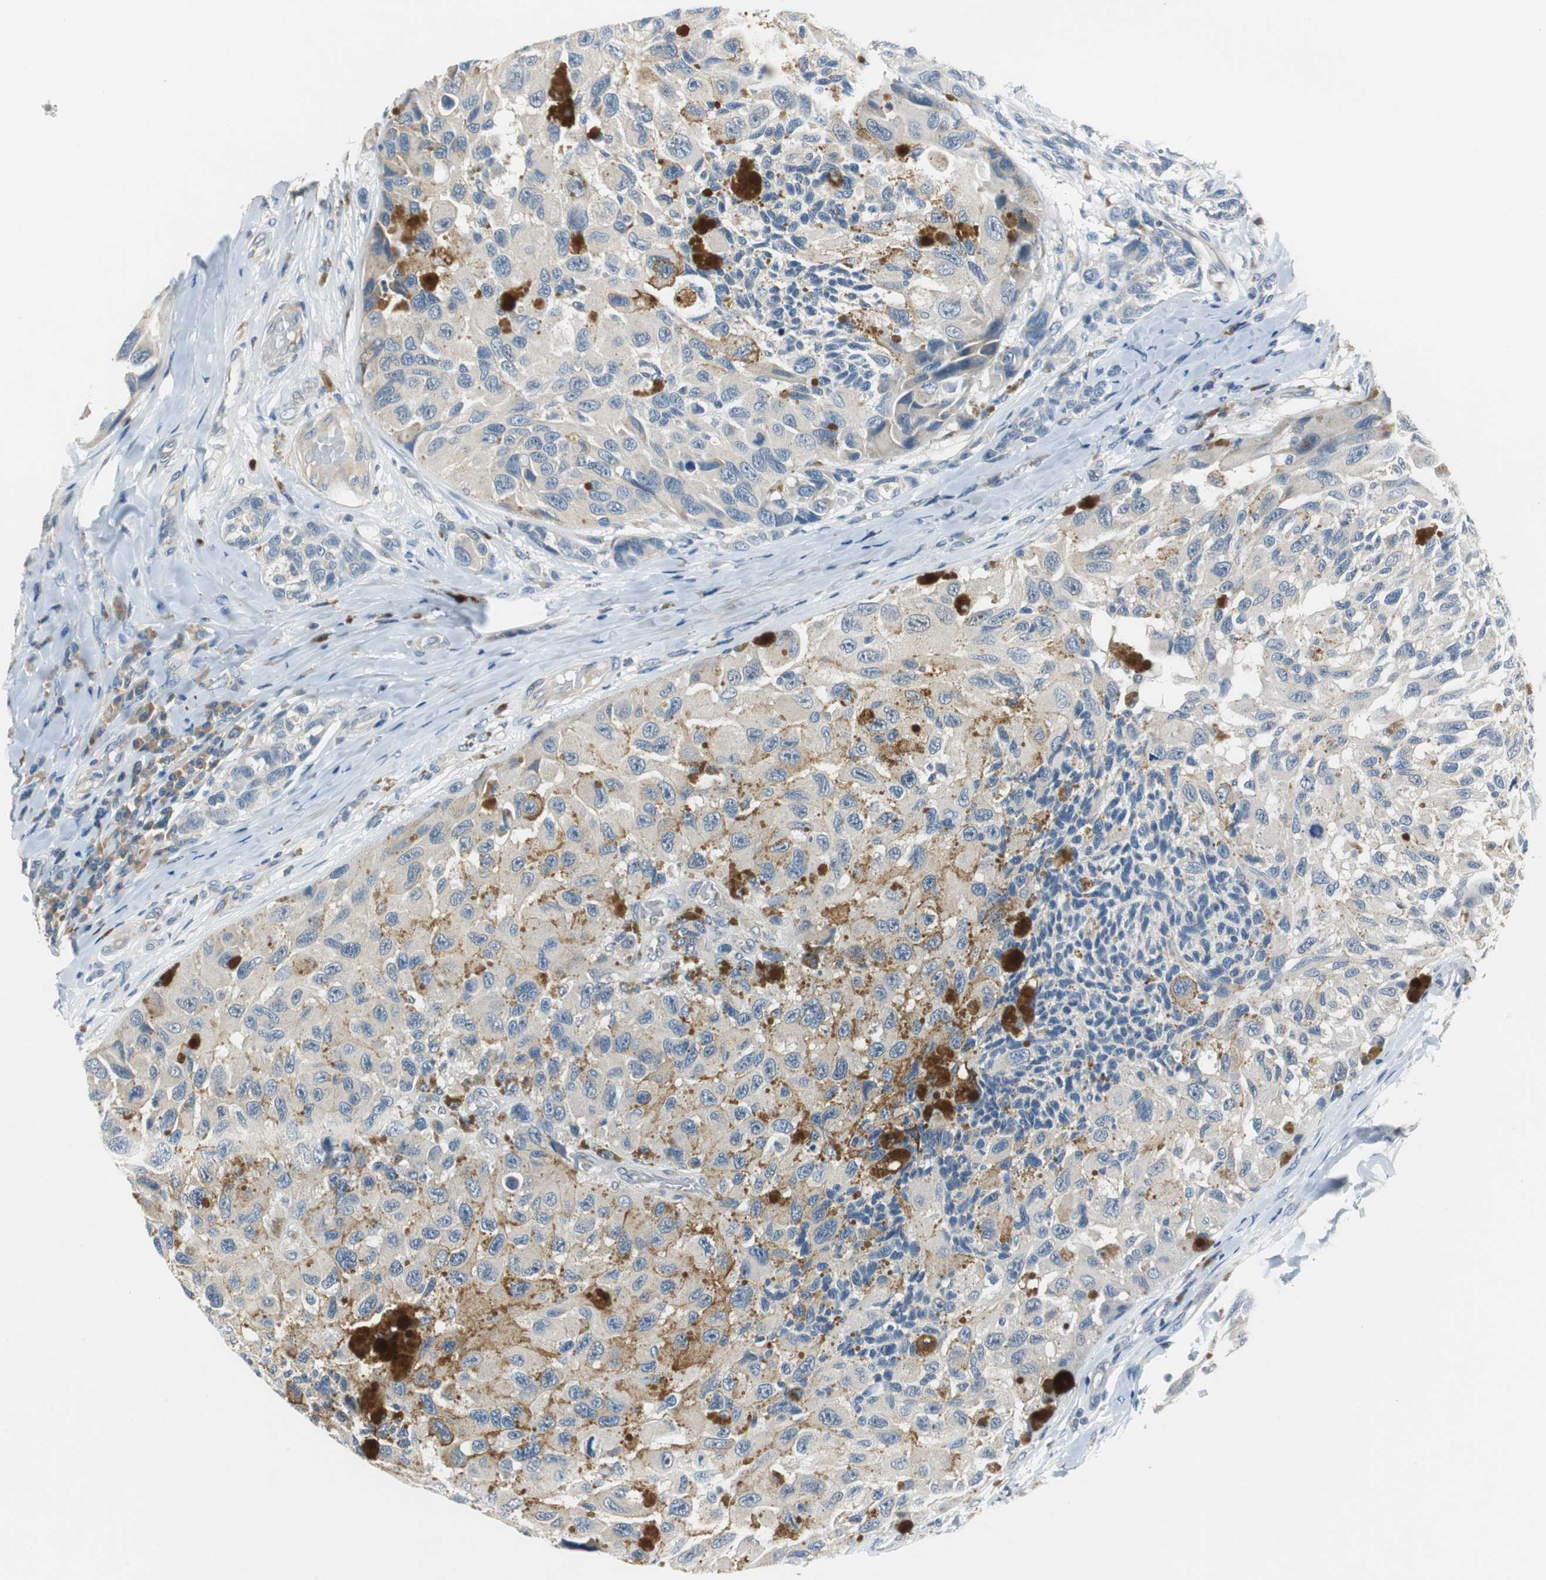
{"staining": {"intensity": "negative", "quantity": "none", "location": "none"}, "tissue": "melanoma", "cell_type": "Tumor cells", "image_type": "cancer", "snomed": [{"axis": "morphology", "description": "Malignant melanoma, NOS"}, {"axis": "topography", "description": "Skin"}], "caption": "This is an IHC photomicrograph of human malignant melanoma. There is no expression in tumor cells.", "gene": "FADS2", "patient": {"sex": "female", "age": 73}}